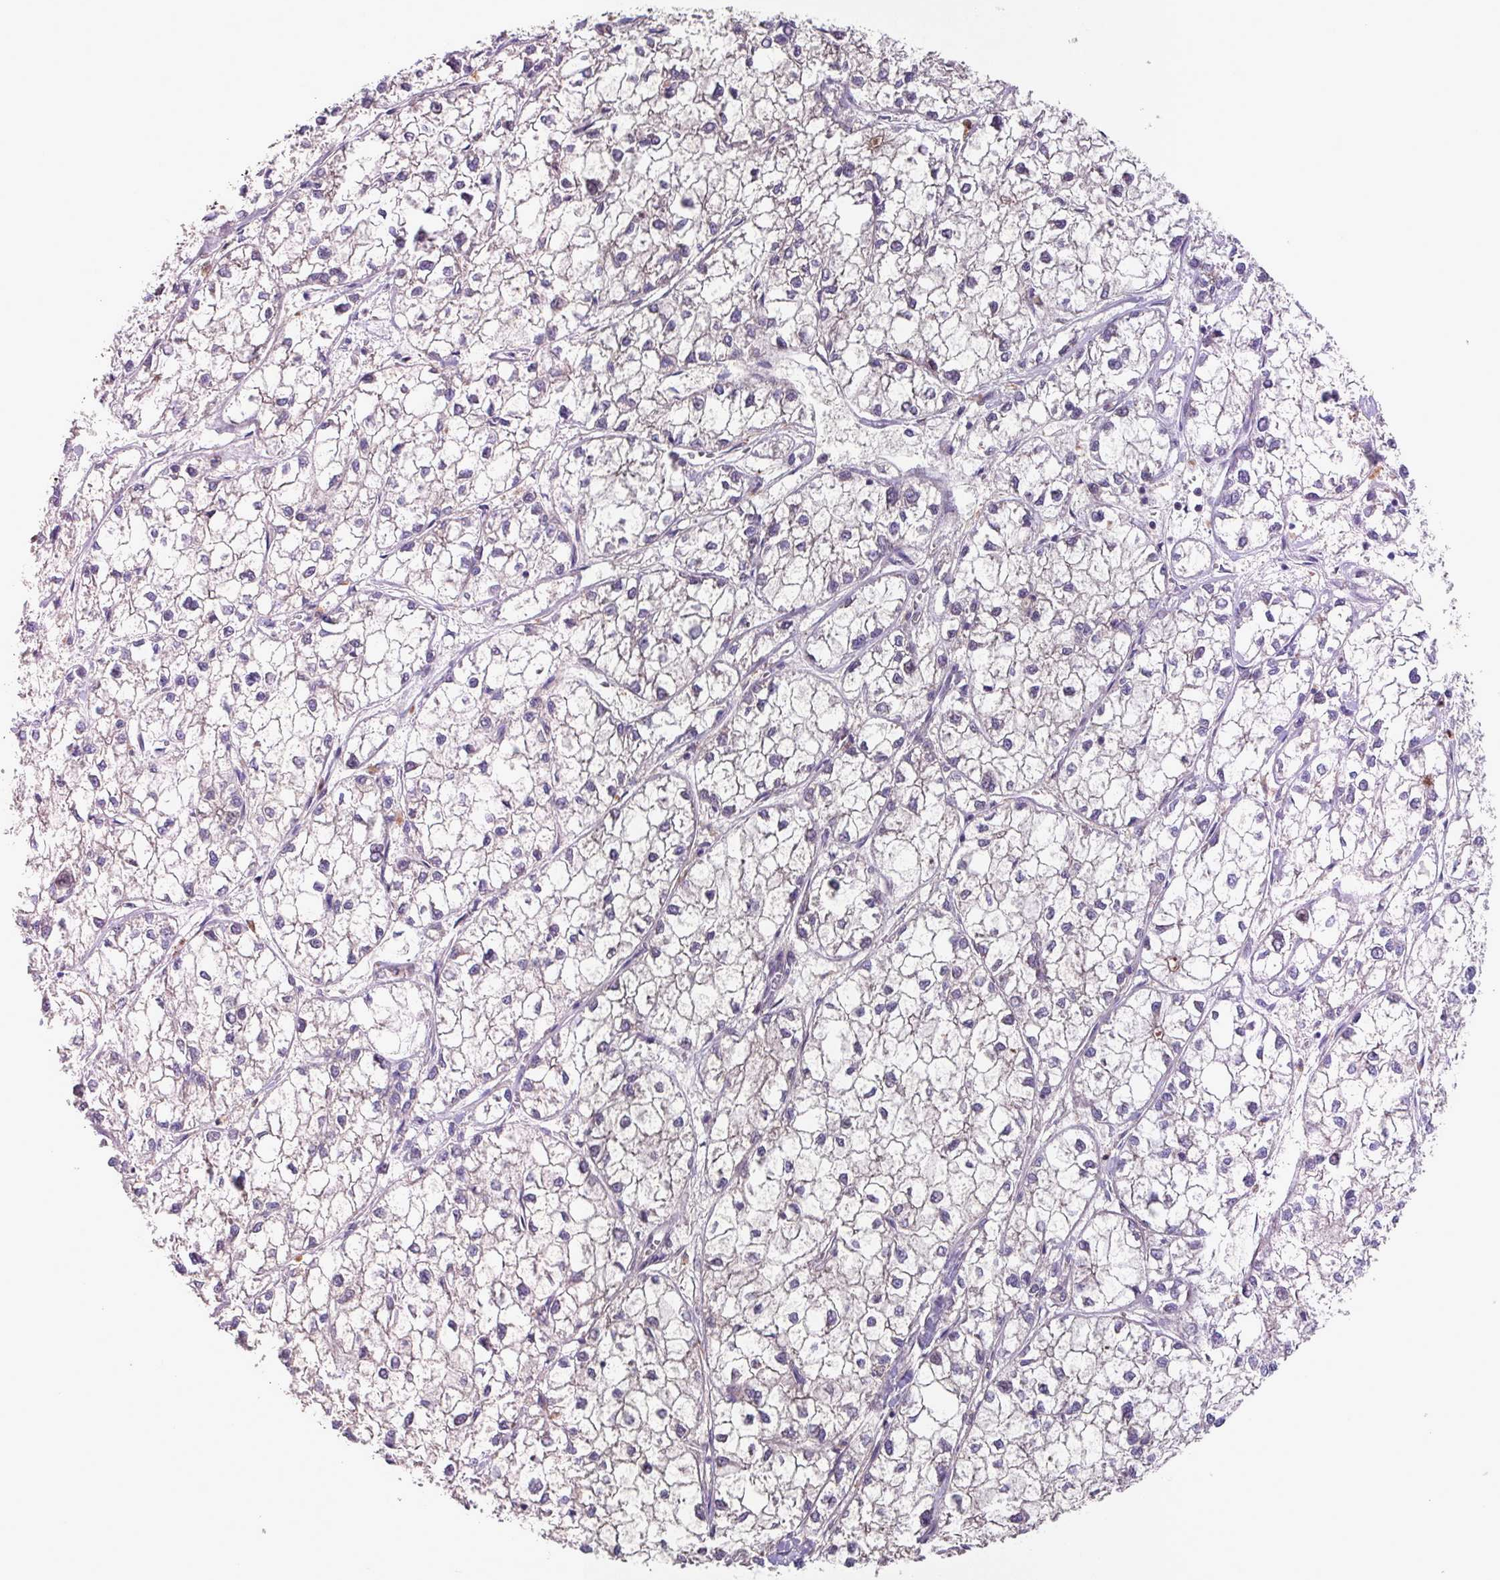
{"staining": {"intensity": "negative", "quantity": "none", "location": "none"}, "tissue": "liver cancer", "cell_type": "Tumor cells", "image_type": "cancer", "snomed": [{"axis": "morphology", "description": "Carcinoma, Hepatocellular, NOS"}, {"axis": "topography", "description": "Liver"}], "caption": "Liver cancer was stained to show a protein in brown. There is no significant staining in tumor cells. The staining was performed using DAB to visualize the protein expression in brown, while the nuclei were stained in blue with hematoxylin (Magnification: 20x).", "gene": "IQCJ", "patient": {"sex": "female", "age": 43}}